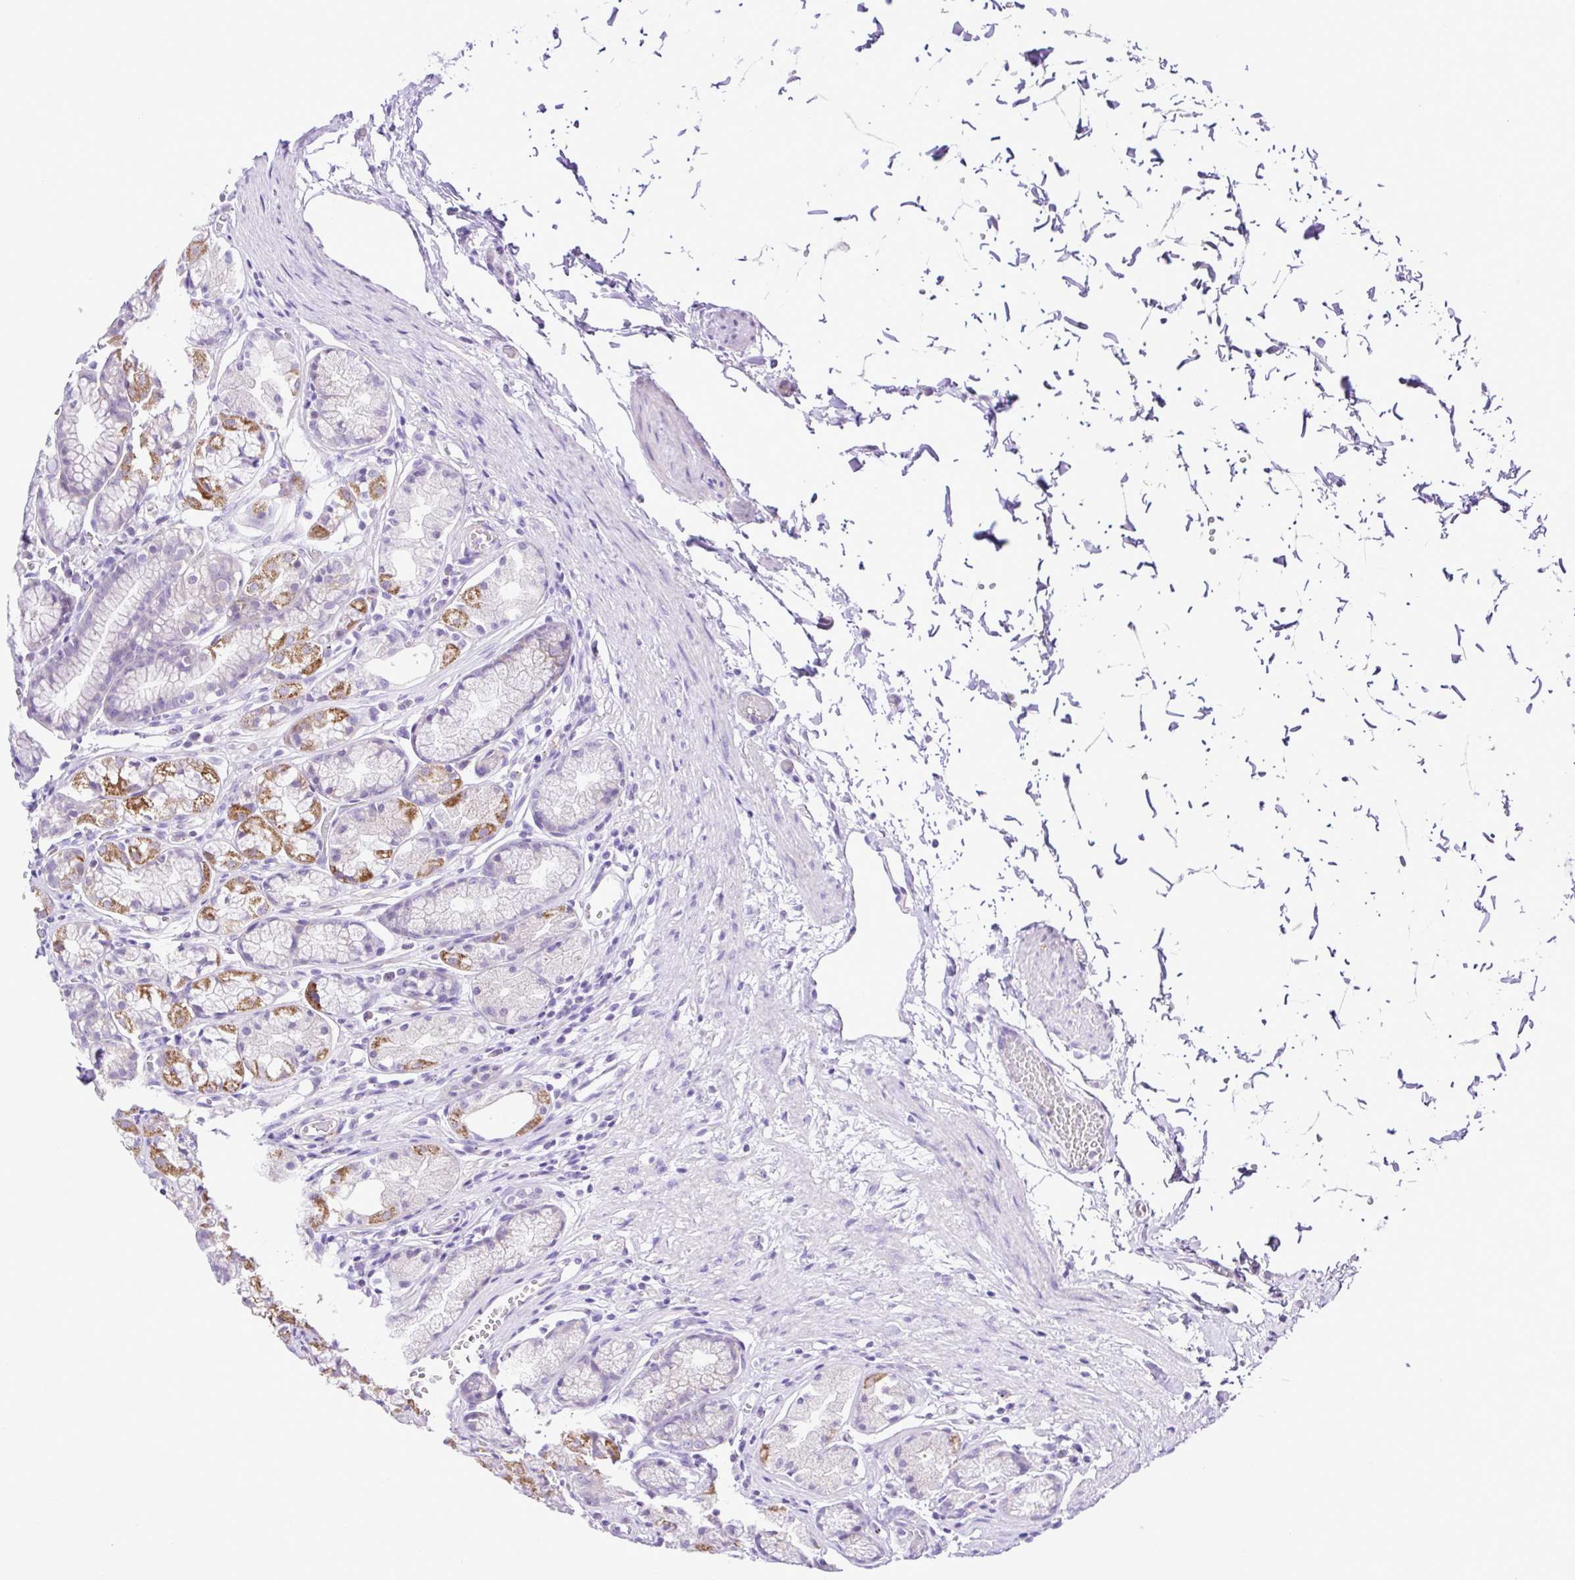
{"staining": {"intensity": "moderate", "quantity": "25%-75%", "location": "cytoplasmic/membranous"}, "tissue": "stomach", "cell_type": "Glandular cells", "image_type": "normal", "snomed": [{"axis": "morphology", "description": "Normal tissue, NOS"}, {"axis": "topography", "description": "Stomach"}], "caption": "Stomach was stained to show a protein in brown. There is medium levels of moderate cytoplasmic/membranous expression in about 25%-75% of glandular cells. Using DAB (brown) and hematoxylin (blue) stains, captured at high magnification using brightfield microscopy.", "gene": "SYT1", "patient": {"sex": "male", "age": 70}}